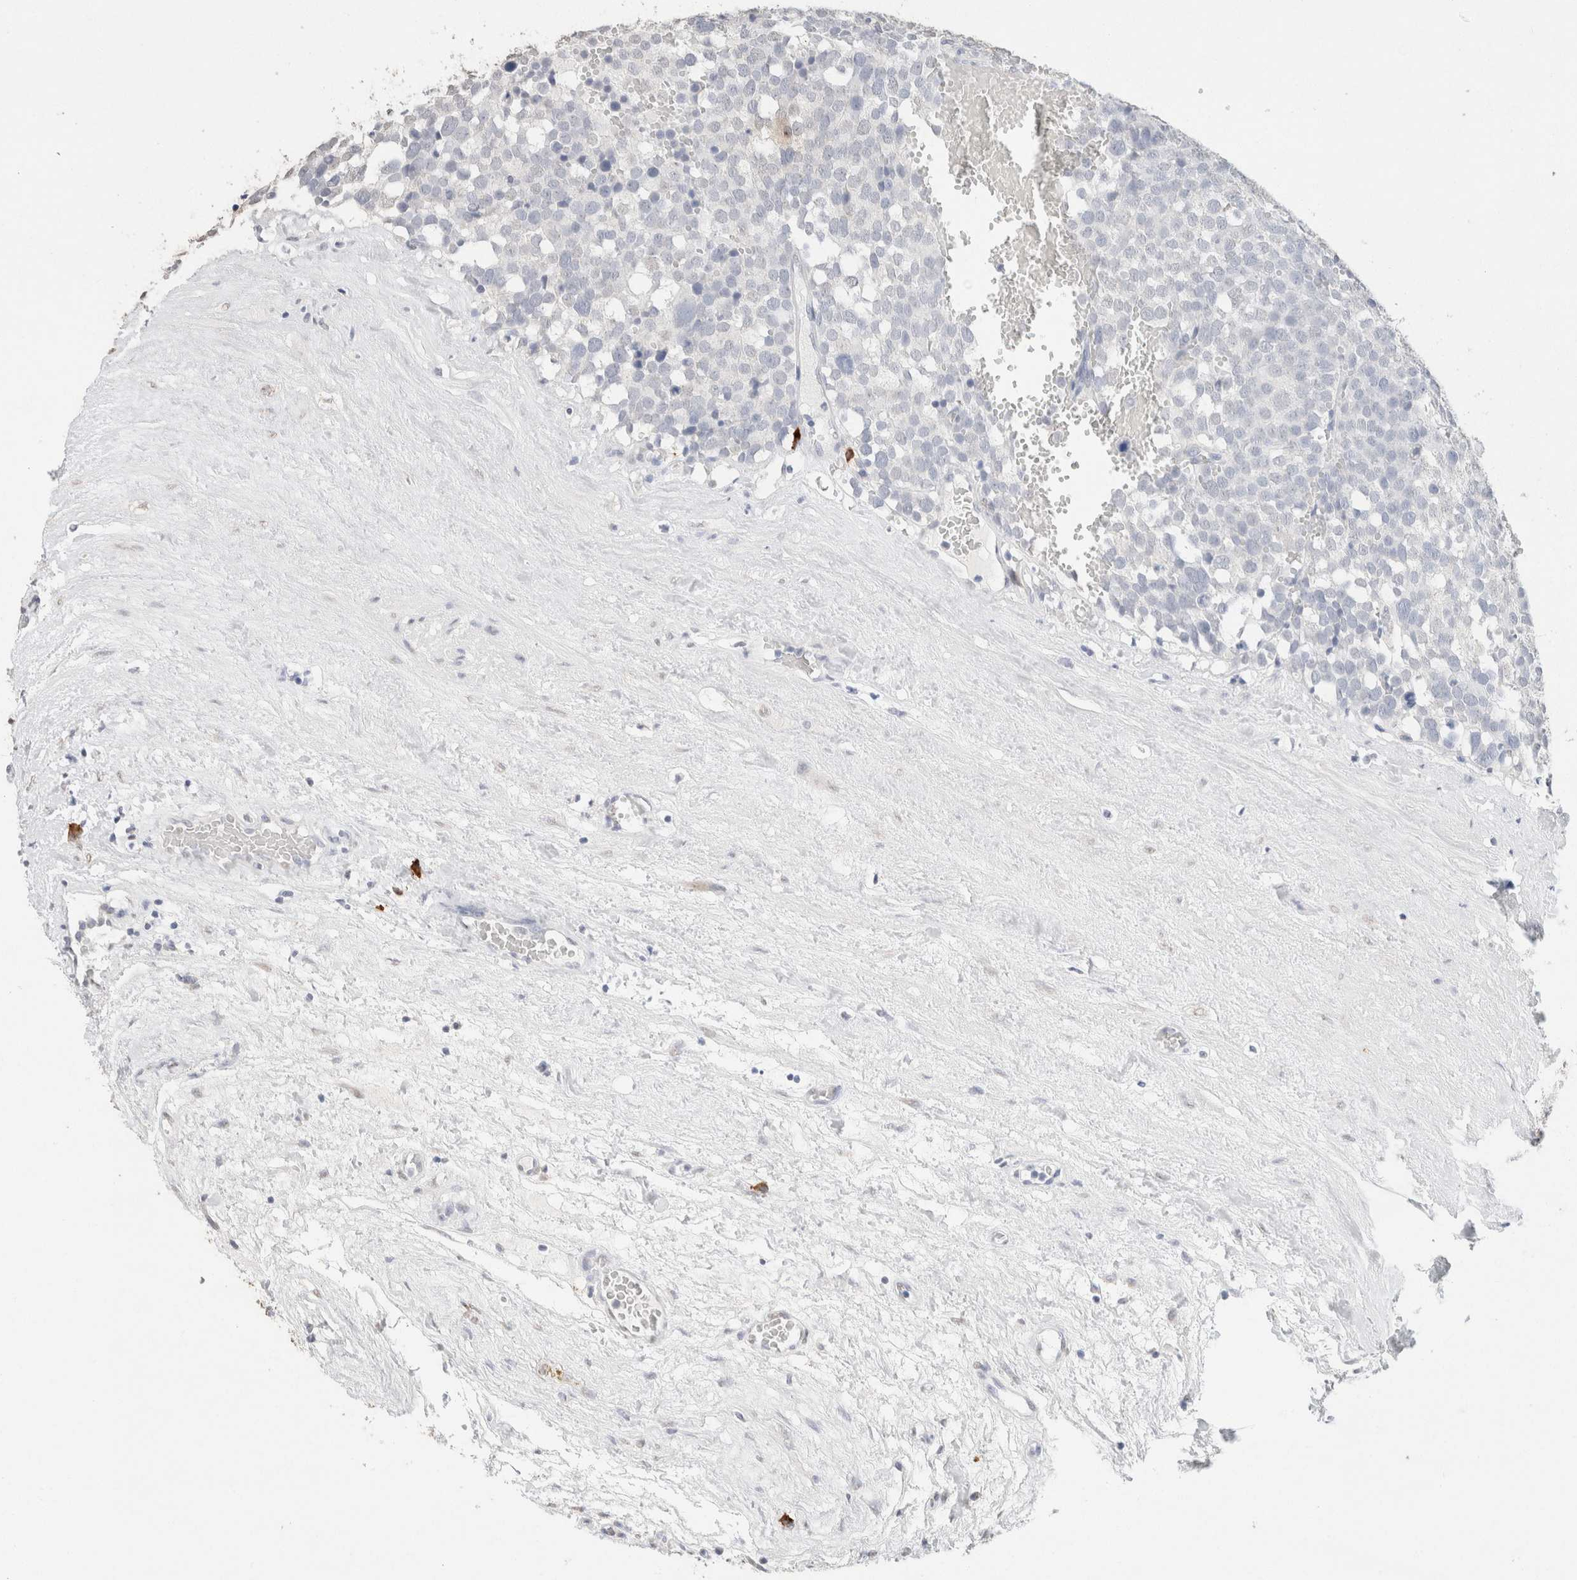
{"staining": {"intensity": "negative", "quantity": "none", "location": "none"}, "tissue": "testis cancer", "cell_type": "Tumor cells", "image_type": "cancer", "snomed": [{"axis": "morphology", "description": "Seminoma, NOS"}, {"axis": "topography", "description": "Testis"}], "caption": "Human testis cancer stained for a protein using immunohistochemistry (IHC) exhibits no expression in tumor cells.", "gene": "CD80", "patient": {"sex": "male", "age": 71}}